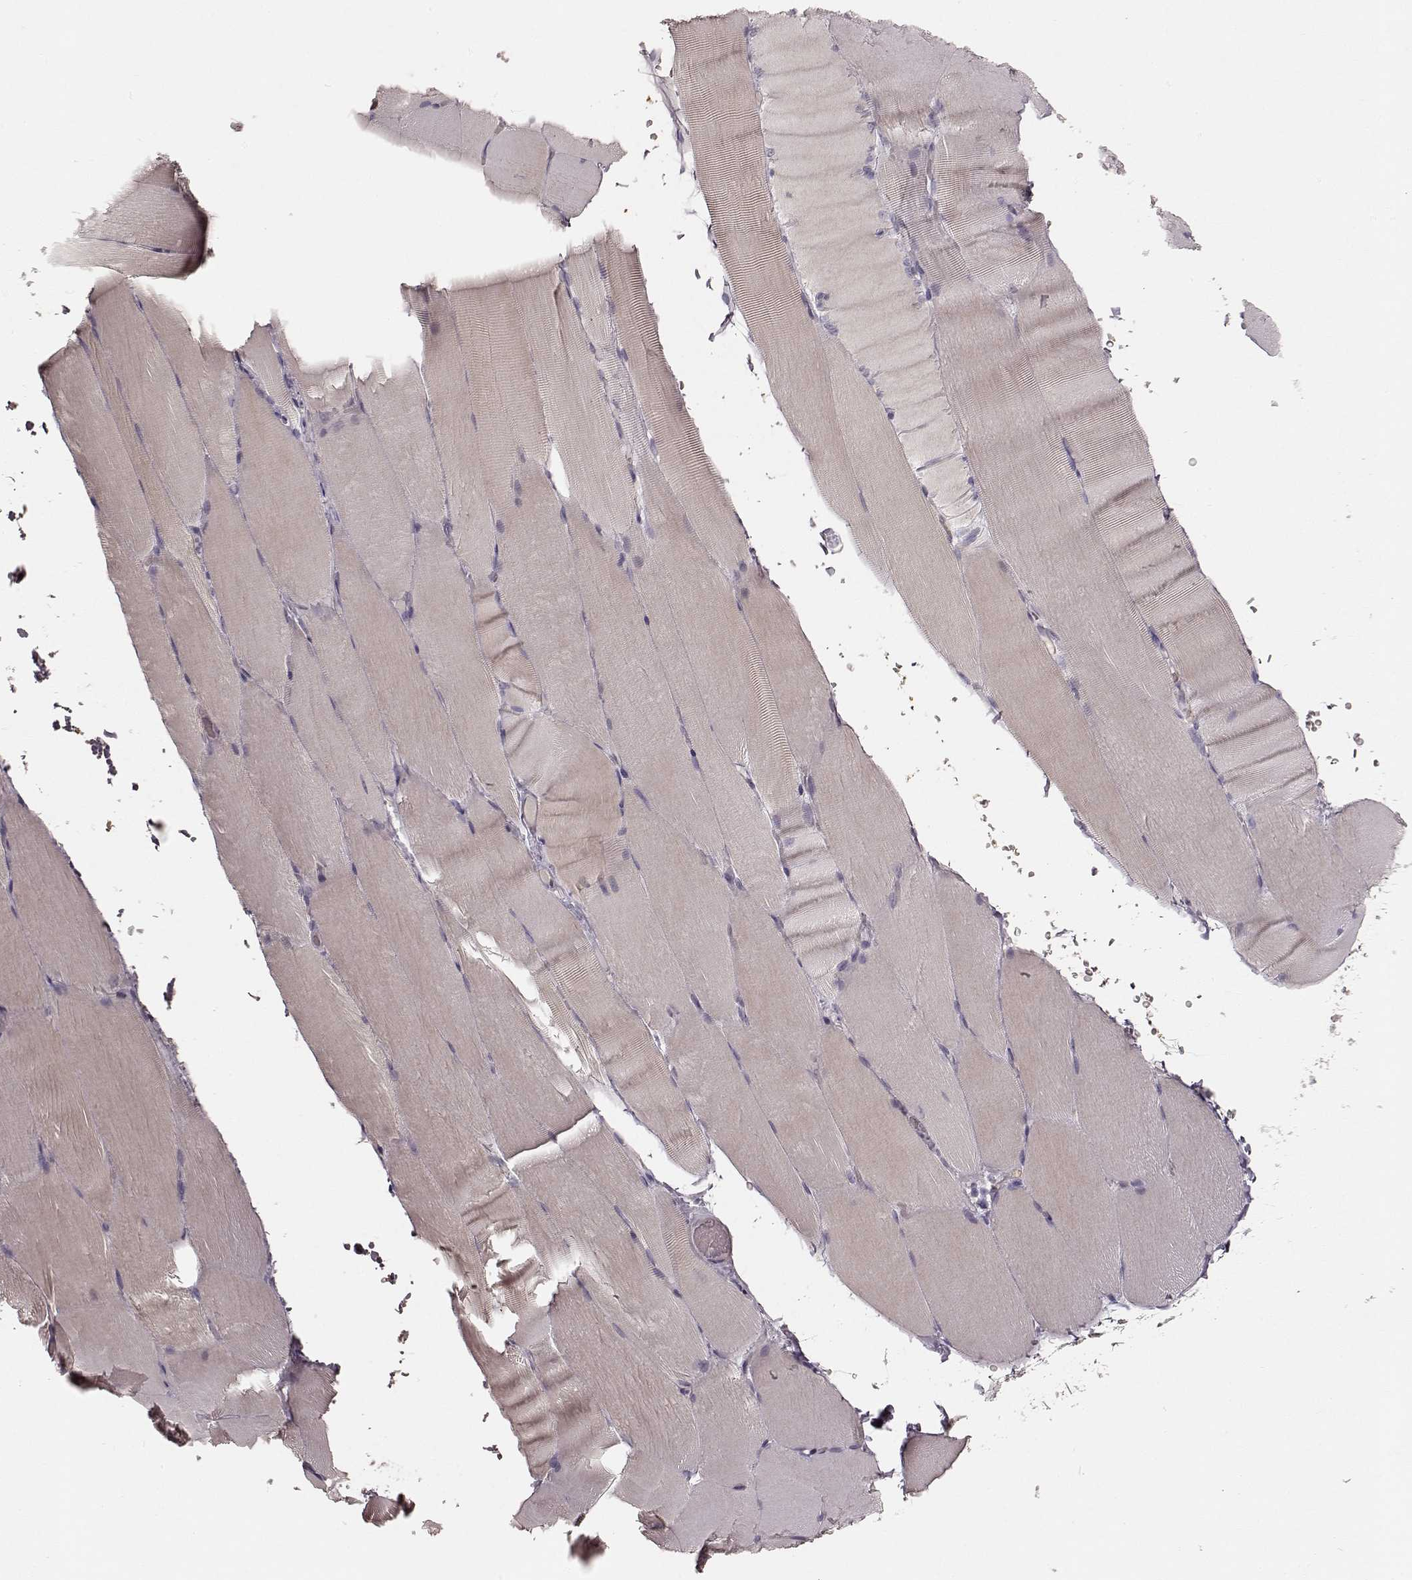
{"staining": {"intensity": "negative", "quantity": "none", "location": "none"}, "tissue": "skeletal muscle", "cell_type": "Myocytes", "image_type": "normal", "snomed": [{"axis": "morphology", "description": "Normal tissue, NOS"}, {"axis": "topography", "description": "Skeletal muscle"}], "caption": "Immunohistochemistry photomicrograph of benign human skeletal muscle stained for a protein (brown), which shows no positivity in myocytes.", "gene": "KCNJ9", "patient": {"sex": "female", "age": 37}}